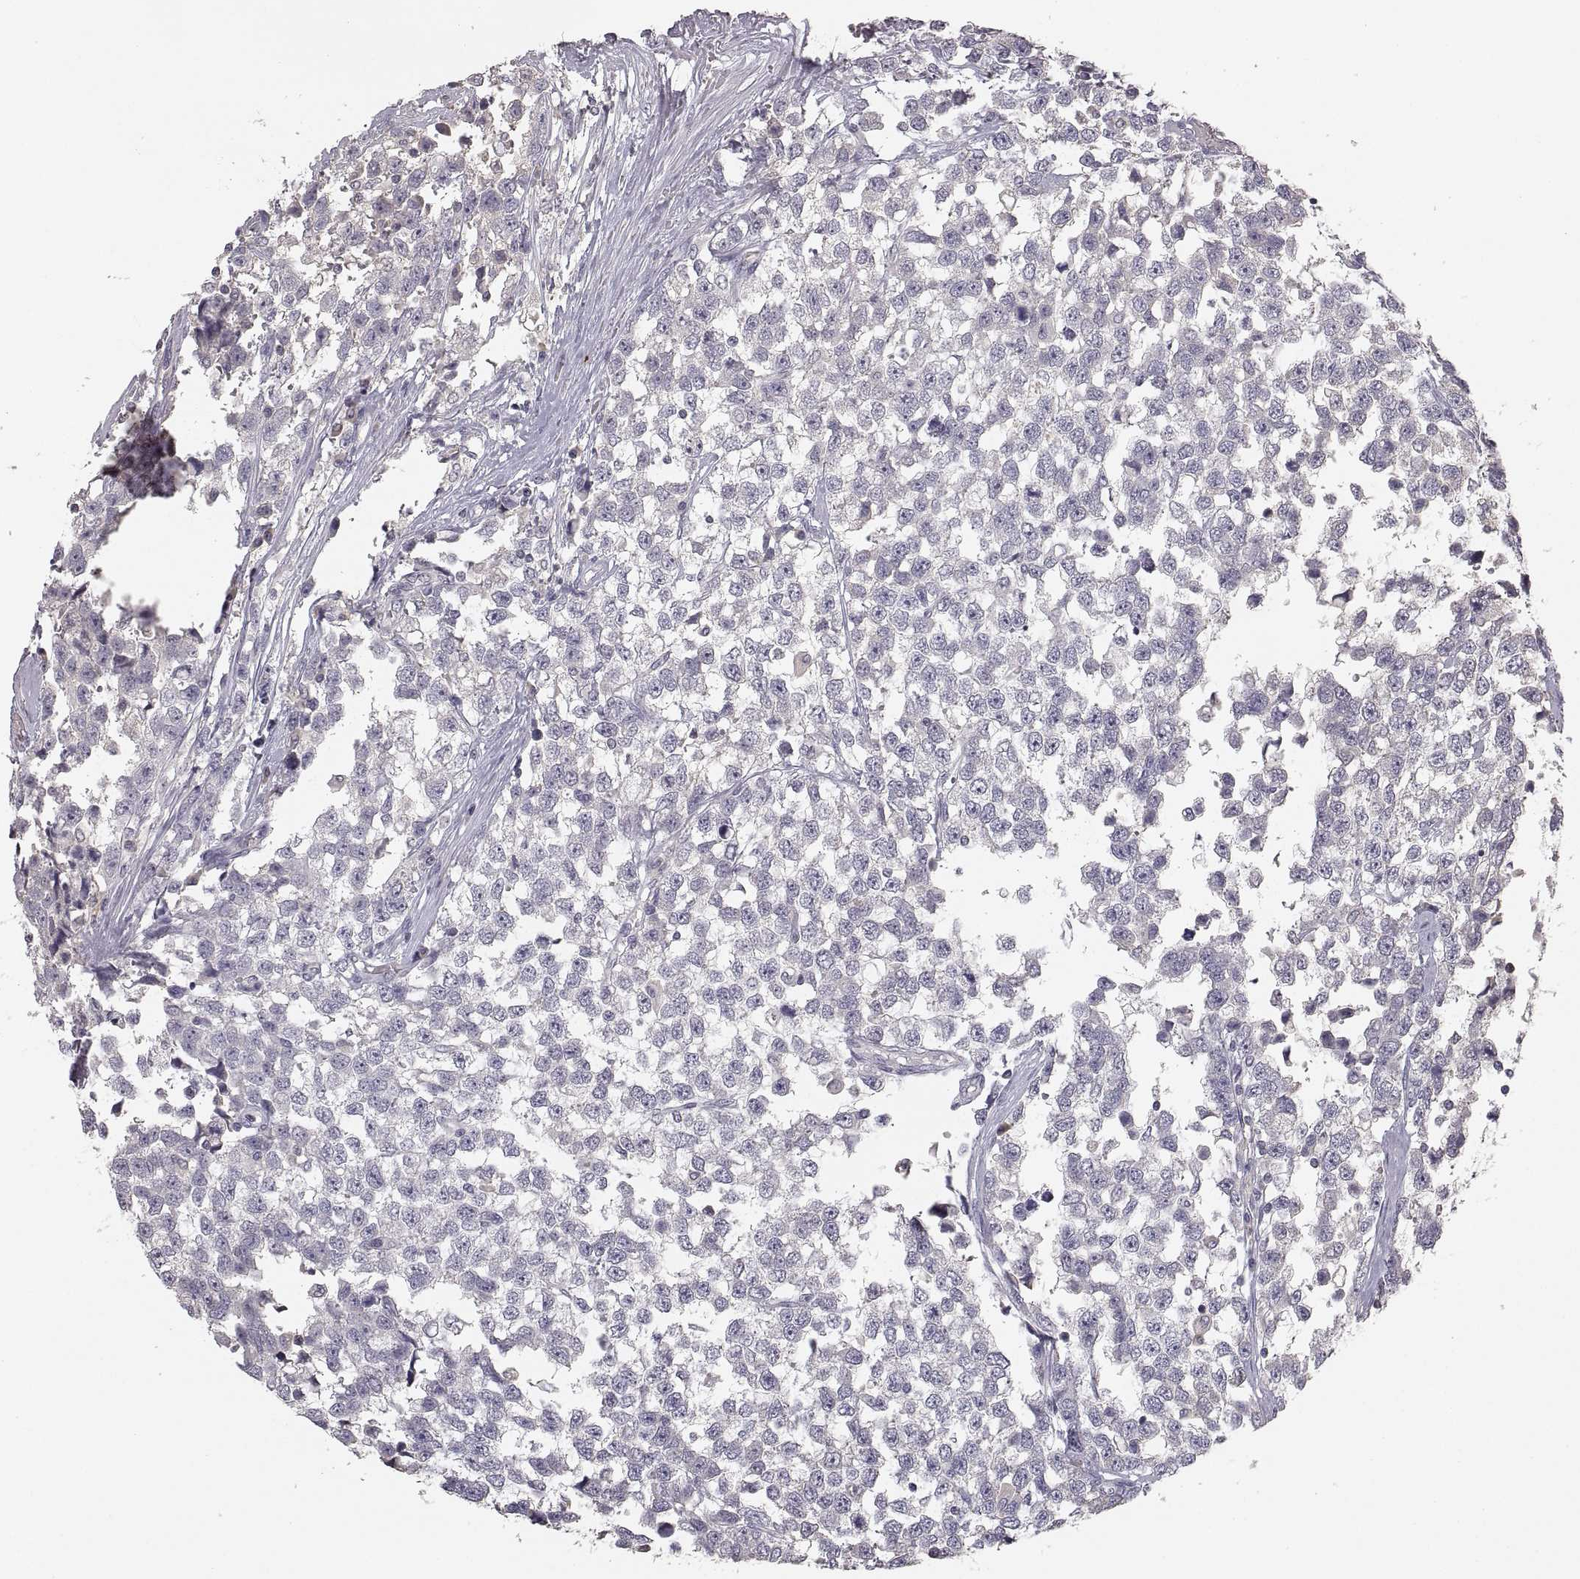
{"staining": {"intensity": "negative", "quantity": "none", "location": "none"}, "tissue": "testis cancer", "cell_type": "Tumor cells", "image_type": "cancer", "snomed": [{"axis": "morphology", "description": "Seminoma, NOS"}, {"axis": "topography", "description": "Testis"}], "caption": "Photomicrograph shows no protein staining in tumor cells of seminoma (testis) tissue.", "gene": "RUNDC3A", "patient": {"sex": "male", "age": 34}}